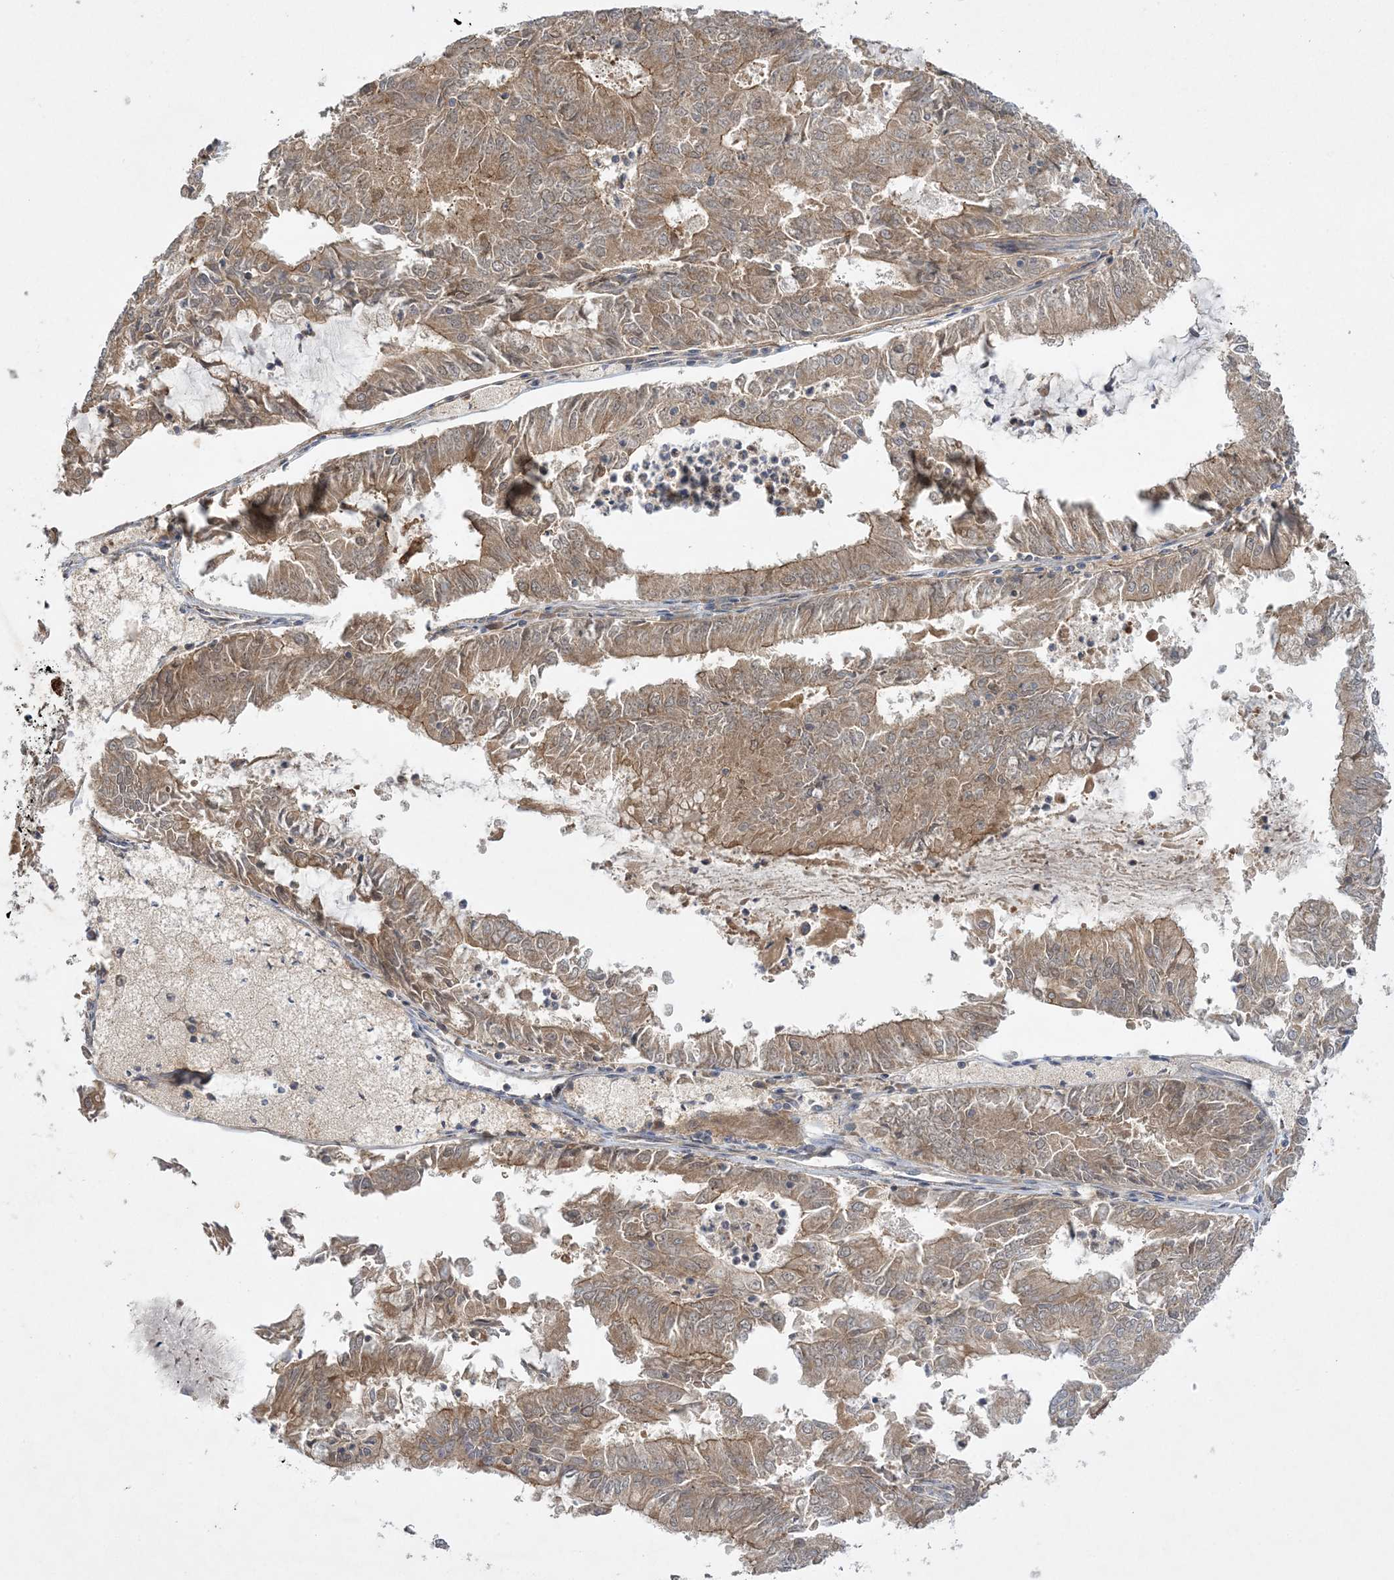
{"staining": {"intensity": "weak", "quantity": ">75%", "location": "cytoplasmic/membranous"}, "tissue": "endometrial cancer", "cell_type": "Tumor cells", "image_type": "cancer", "snomed": [{"axis": "morphology", "description": "Adenocarcinoma, NOS"}, {"axis": "topography", "description": "Endometrium"}], "caption": "This is a micrograph of immunohistochemistry (IHC) staining of endometrial cancer, which shows weak expression in the cytoplasmic/membranous of tumor cells.", "gene": "MMADHC", "patient": {"sex": "female", "age": 57}}